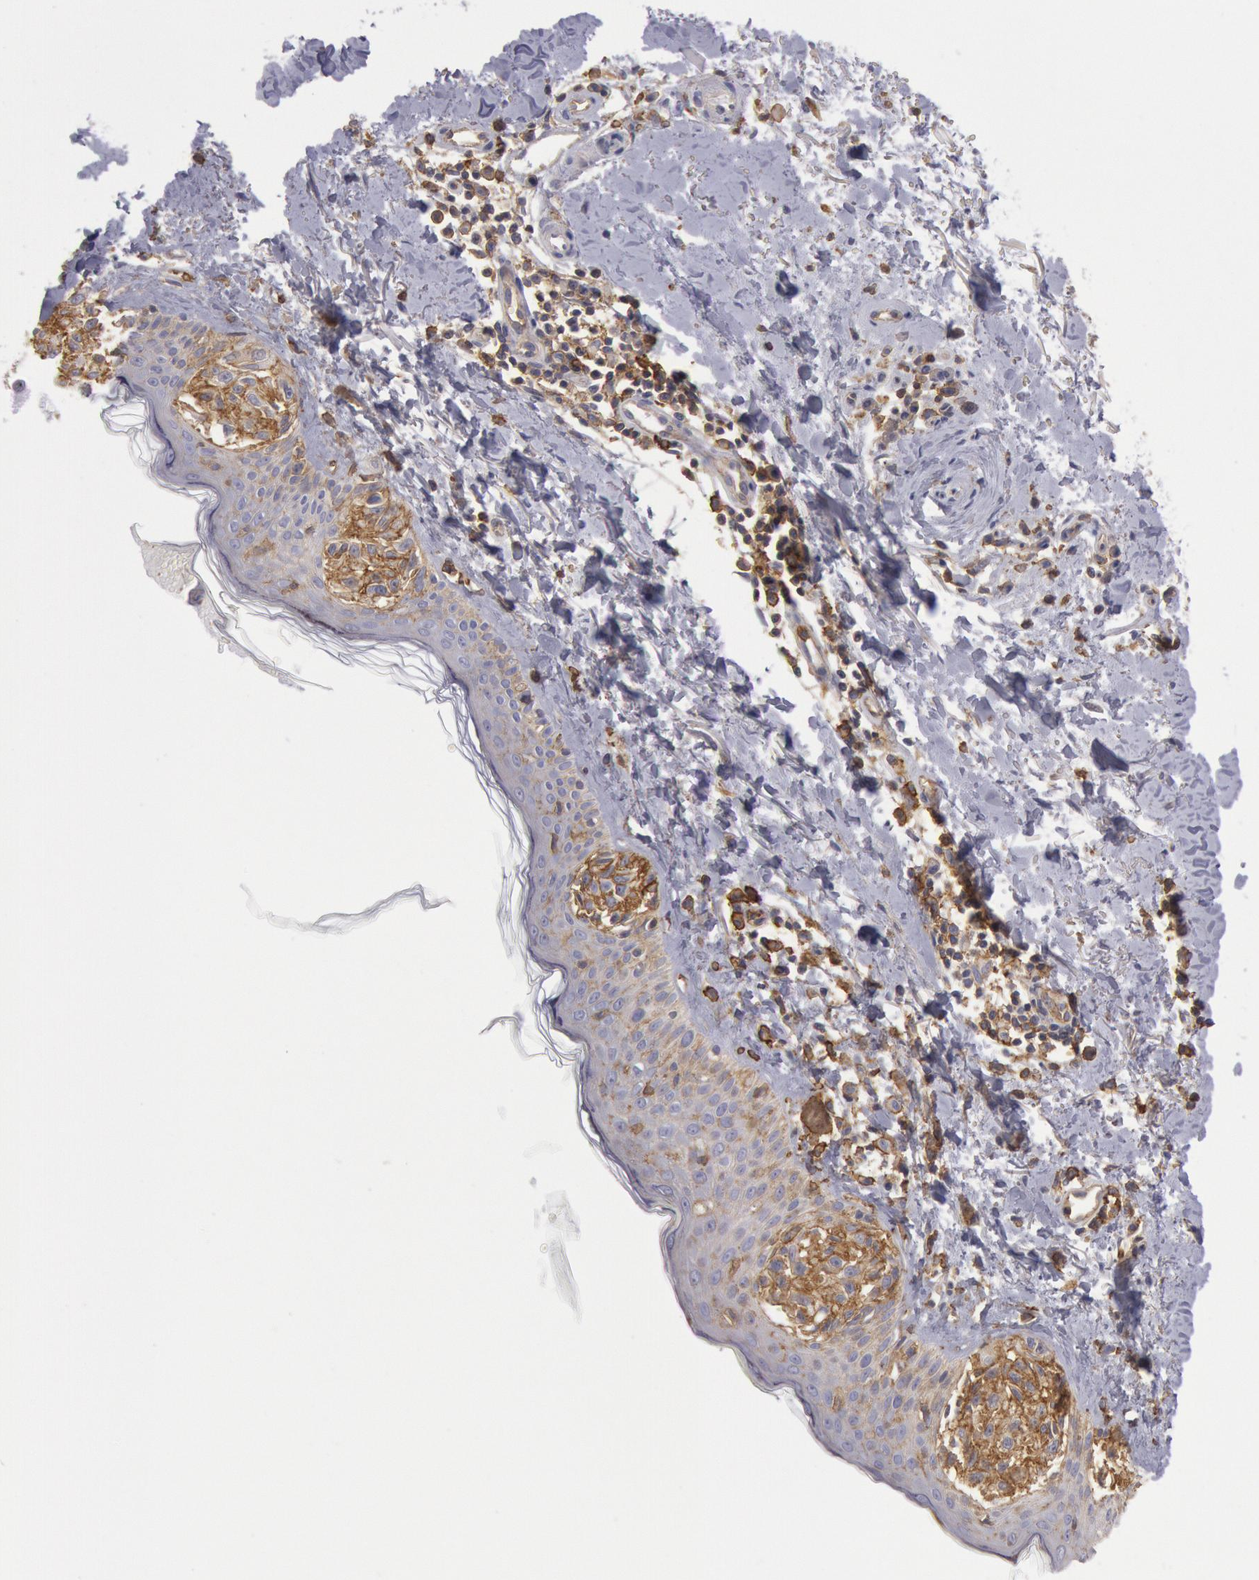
{"staining": {"intensity": "weak", "quantity": ">75%", "location": "cytoplasmic/membranous"}, "tissue": "melanoma", "cell_type": "Tumor cells", "image_type": "cancer", "snomed": [{"axis": "morphology", "description": "Malignant melanoma, NOS"}, {"axis": "topography", "description": "Skin"}], "caption": "Tumor cells show weak cytoplasmic/membranous positivity in approximately >75% of cells in malignant melanoma.", "gene": "SNAP23", "patient": {"sex": "female", "age": 73}}